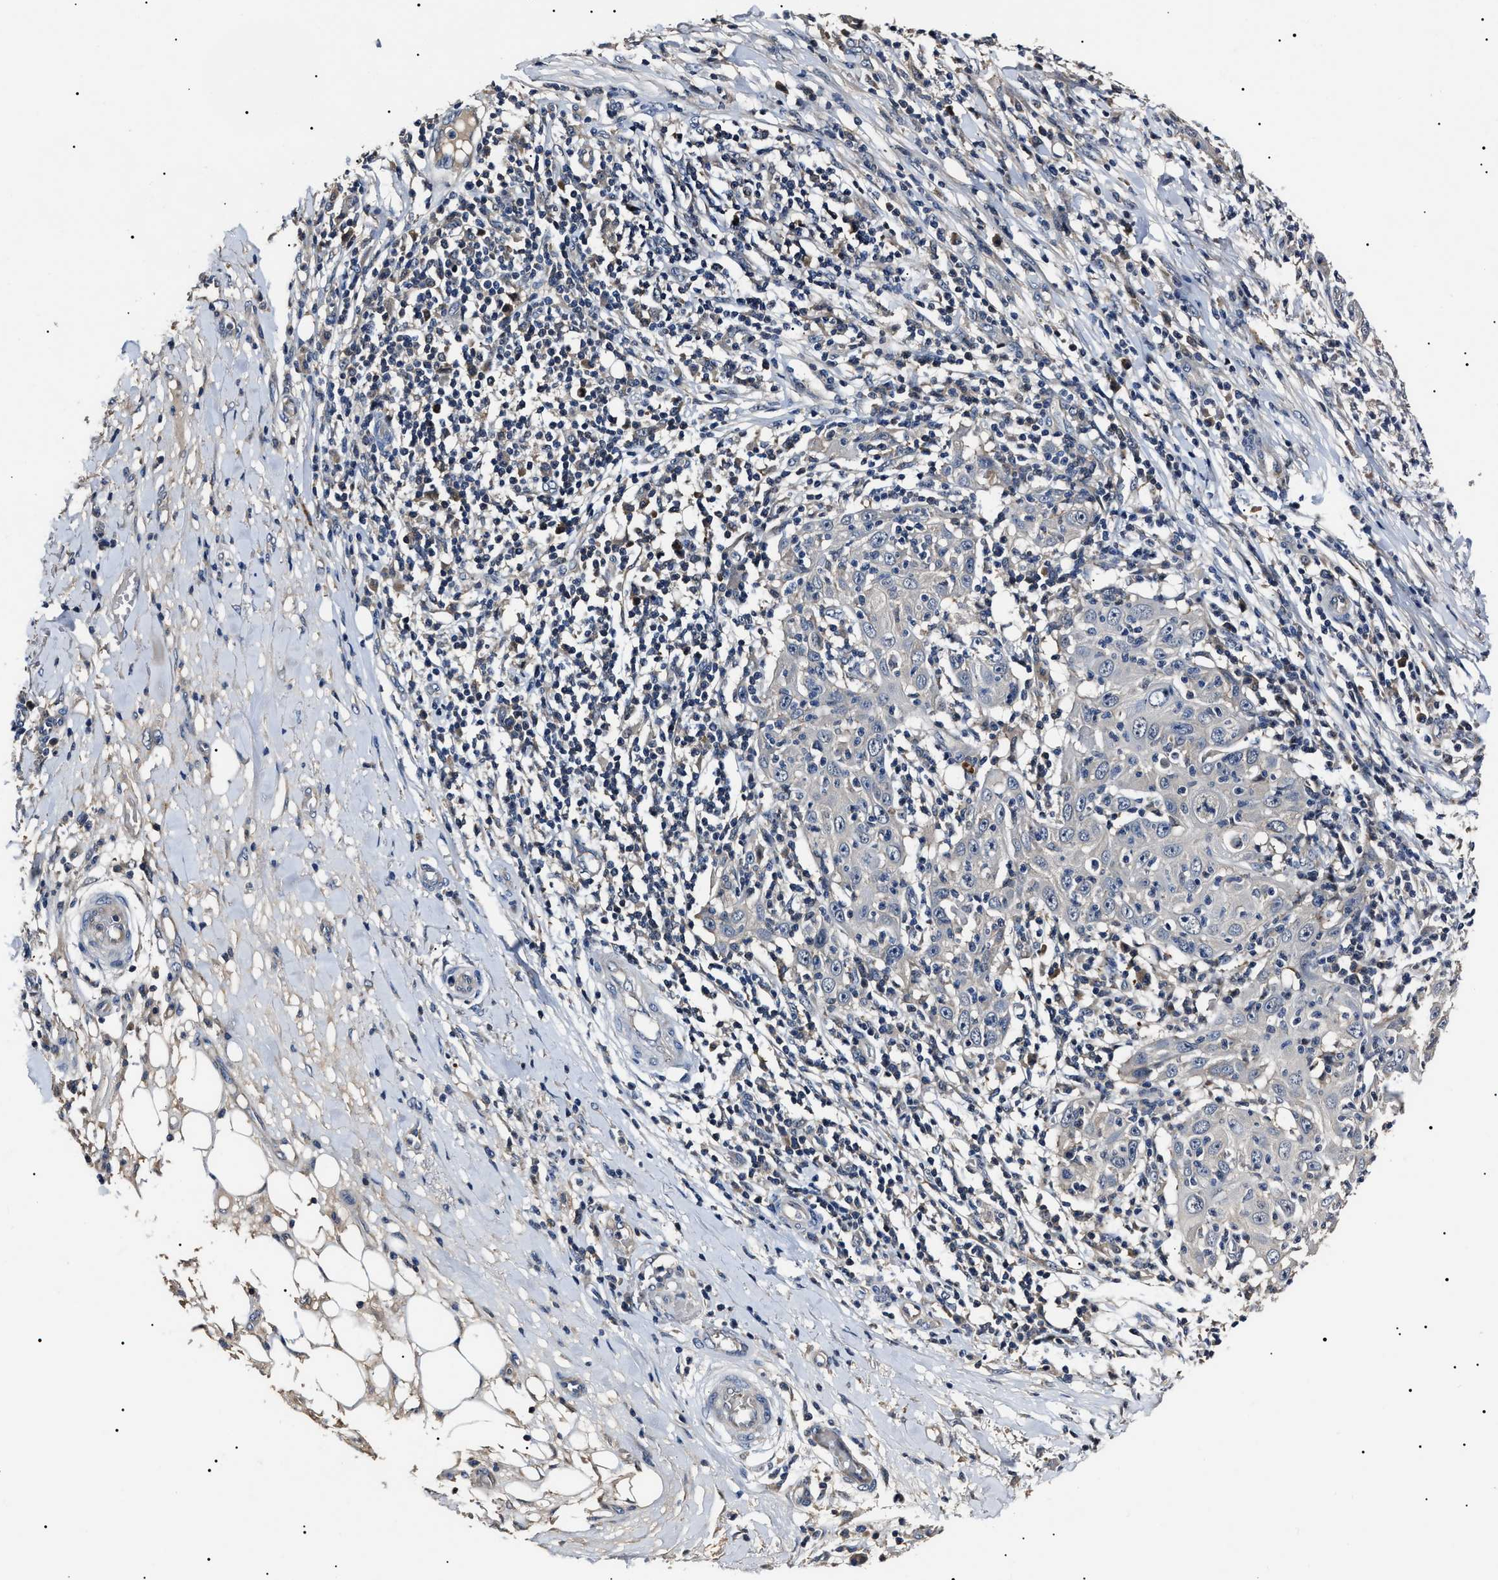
{"staining": {"intensity": "negative", "quantity": "none", "location": "none"}, "tissue": "skin cancer", "cell_type": "Tumor cells", "image_type": "cancer", "snomed": [{"axis": "morphology", "description": "Squamous cell carcinoma, NOS"}, {"axis": "topography", "description": "Skin"}], "caption": "Tumor cells are negative for protein expression in human skin squamous cell carcinoma.", "gene": "IFT81", "patient": {"sex": "female", "age": 88}}